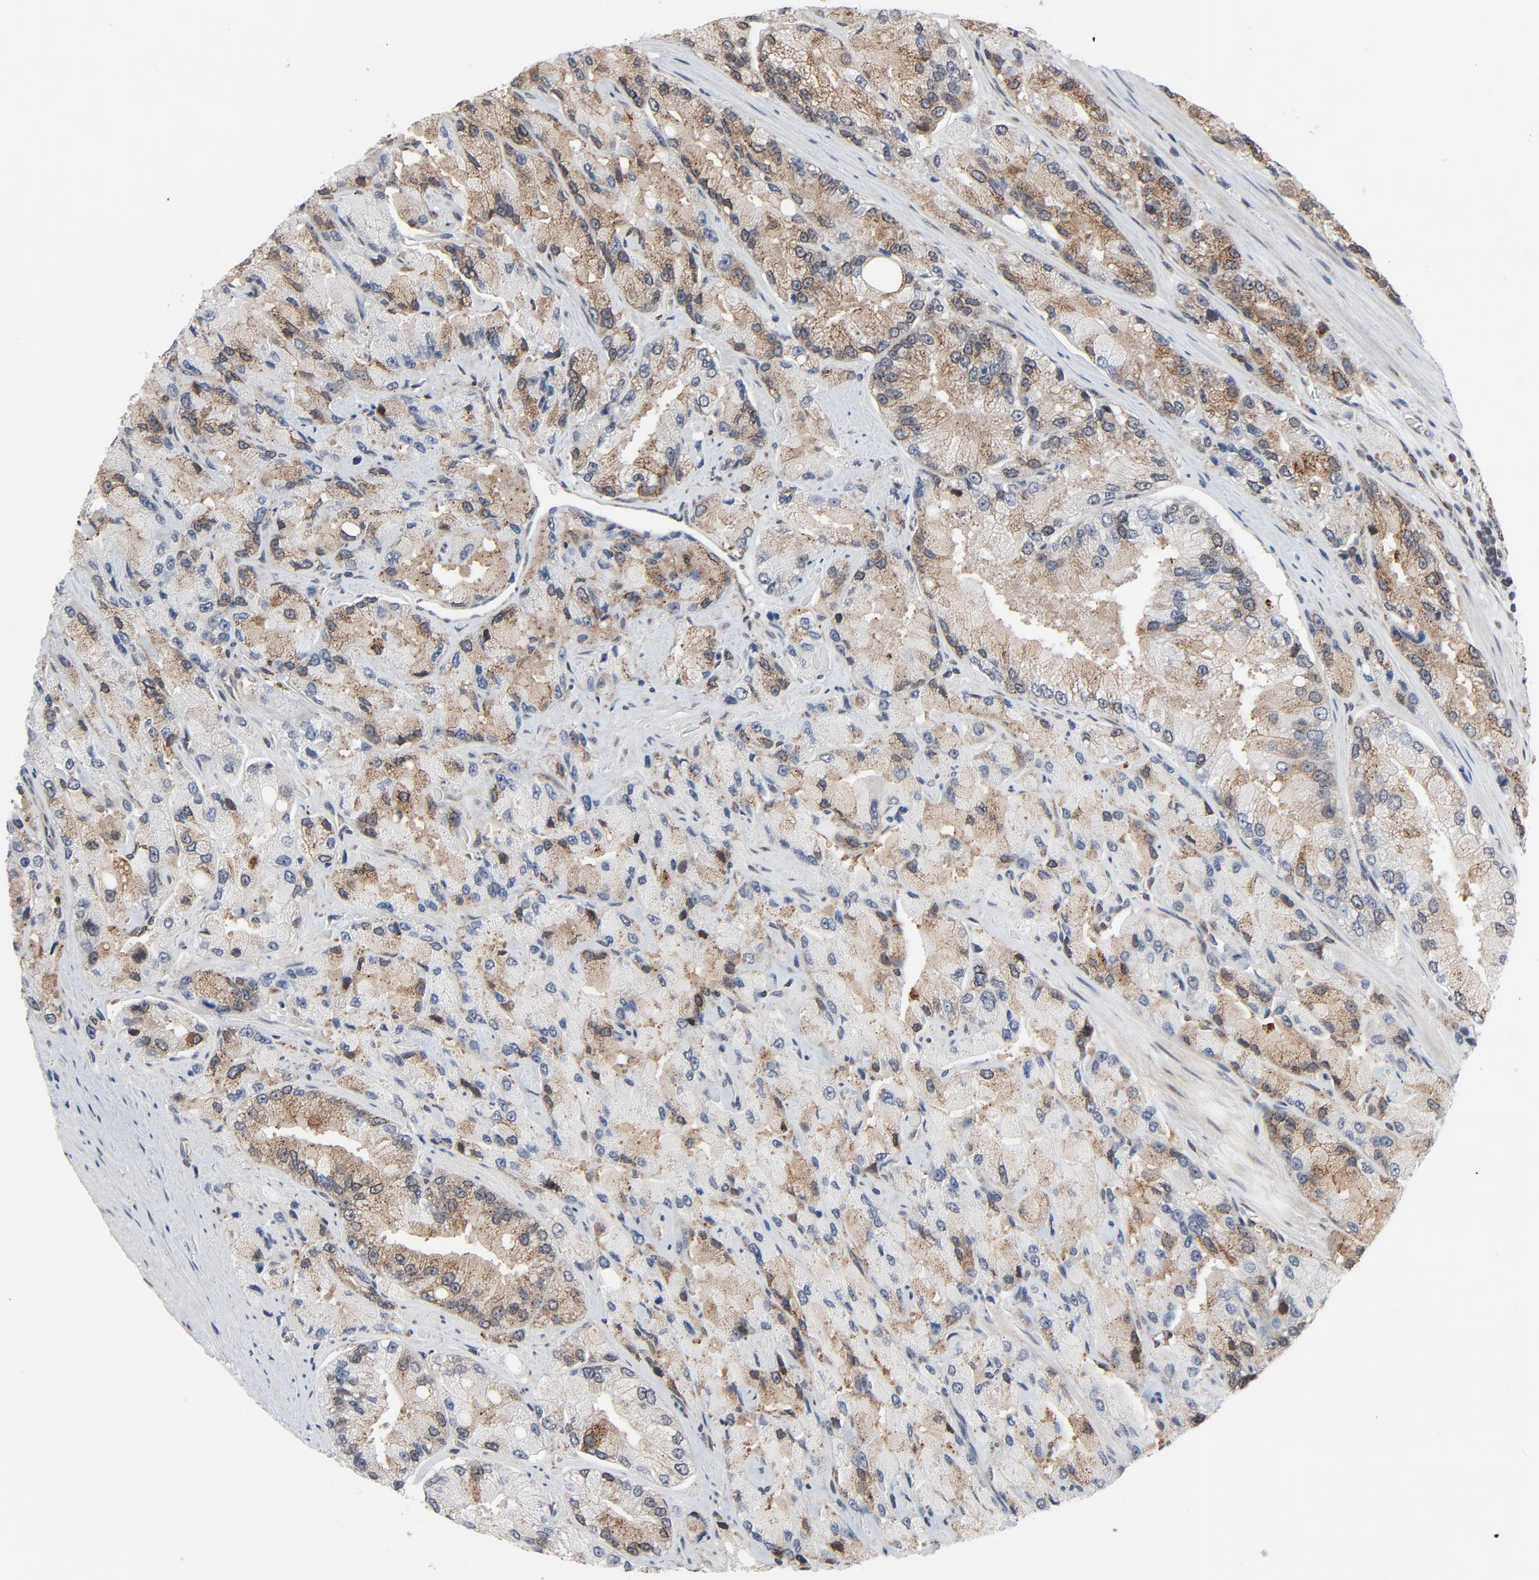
{"staining": {"intensity": "moderate", "quantity": "25%-75%", "location": "cytoplasmic/membranous"}, "tissue": "prostate cancer", "cell_type": "Tumor cells", "image_type": "cancer", "snomed": [{"axis": "morphology", "description": "Adenocarcinoma, High grade"}, {"axis": "topography", "description": "Prostate"}], "caption": "Tumor cells show moderate cytoplasmic/membranous staining in approximately 25%-75% of cells in prostate cancer. Using DAB (brown) and hematoxylin (blue) stains, captured at high magnification using brightfield microscopy.", "gene": "RPL12", "patient": {"sex": "male", "age": 58}}